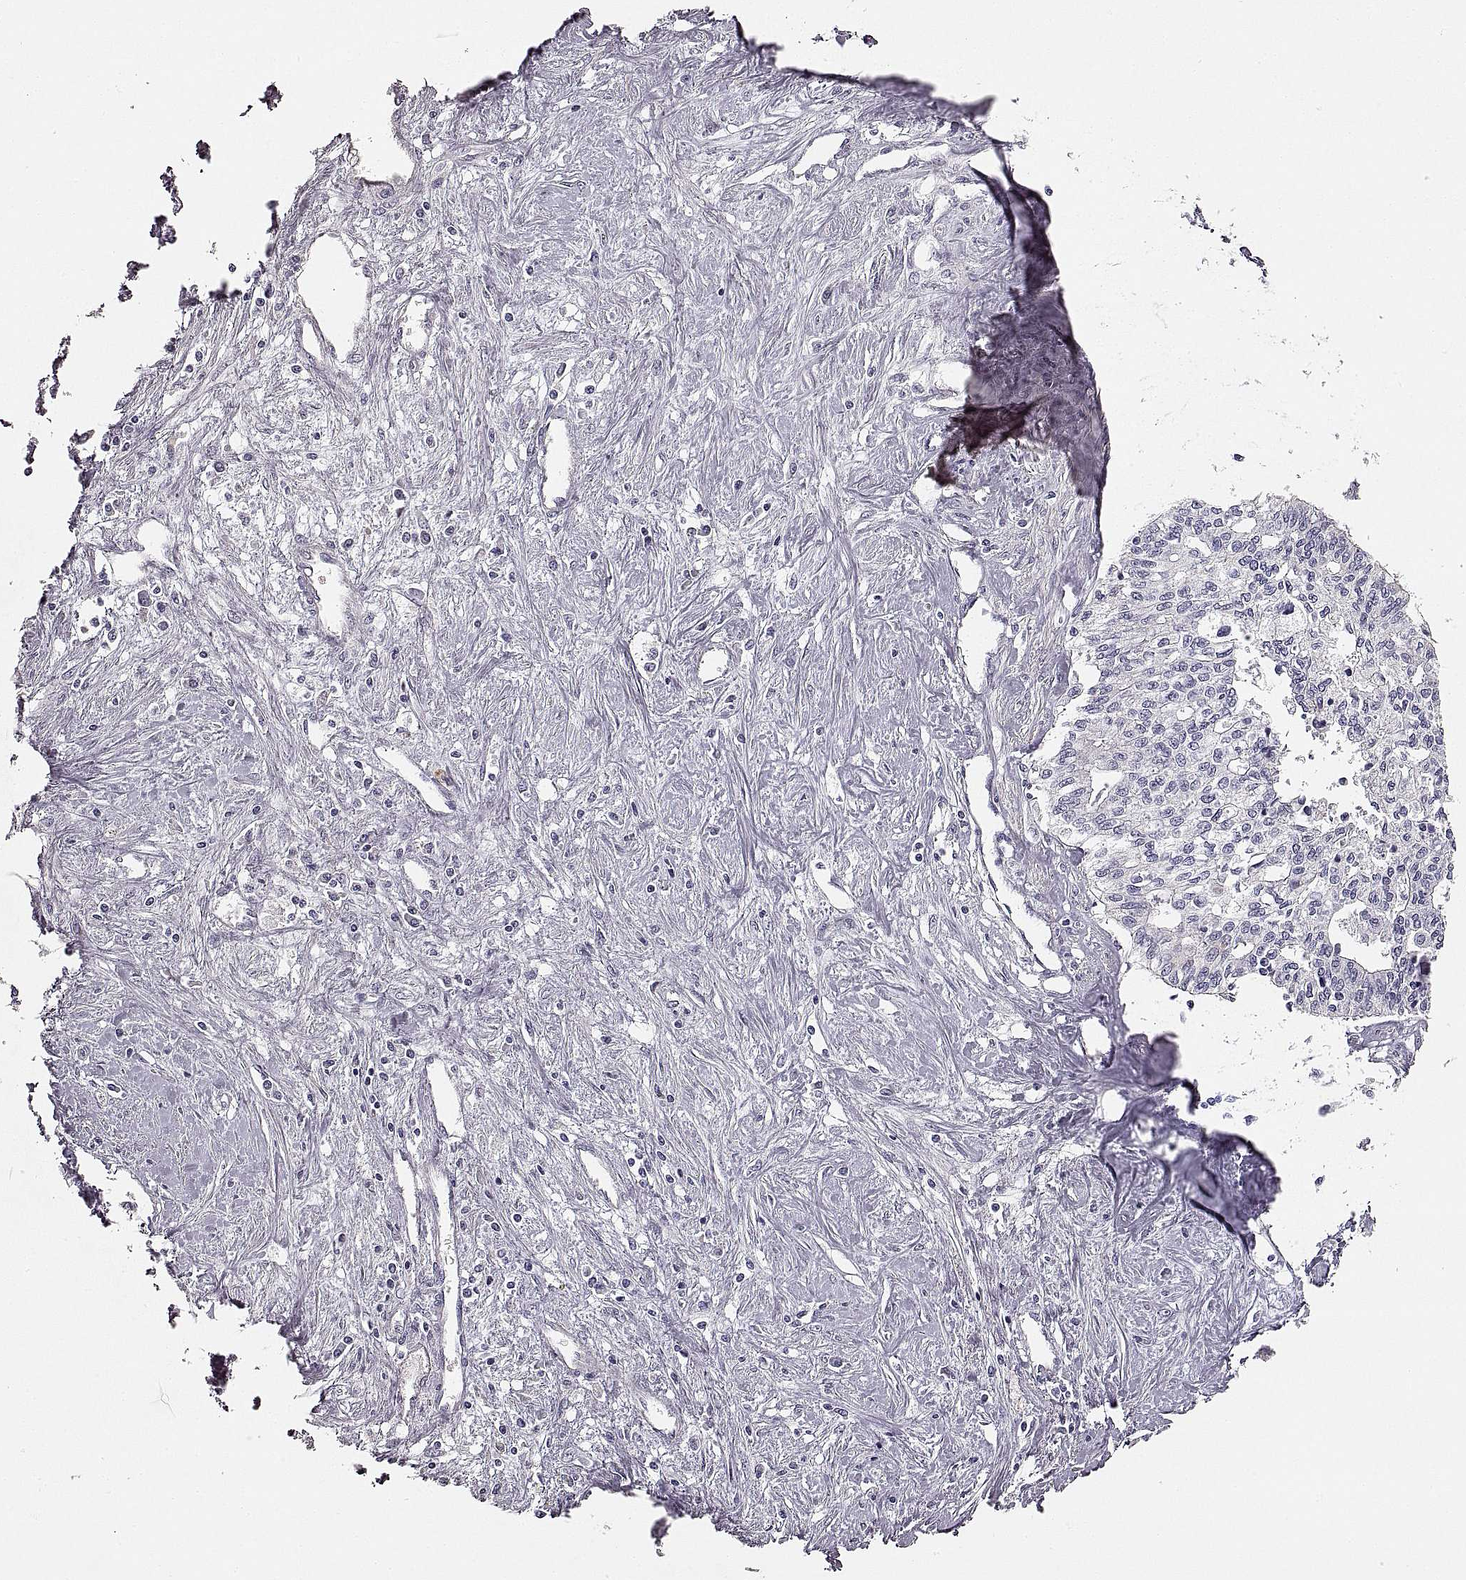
{"staining": {"intensity": "negative", "quantity": "none", "location": "none"}, "tissue": "liver cancer", "cell_type": "Tumor cells", "image_type": "cancer", "snomed": [{"axis": "morphology", "description": "Cholangiocarcinoma"}, {"axis": "topography", "description": "Liver"}], "caption": "Protein analysis of liver cancer (cholangiocarcinoma) exhibits no significant positivity in tumor cells. (DAB (3,3'-diaminobenzidine) immunohistochemistry visualized using brightfield microscopy, high magnification).", "gene": "RDH13", "patient": {"sex": "female", "age": 61}}